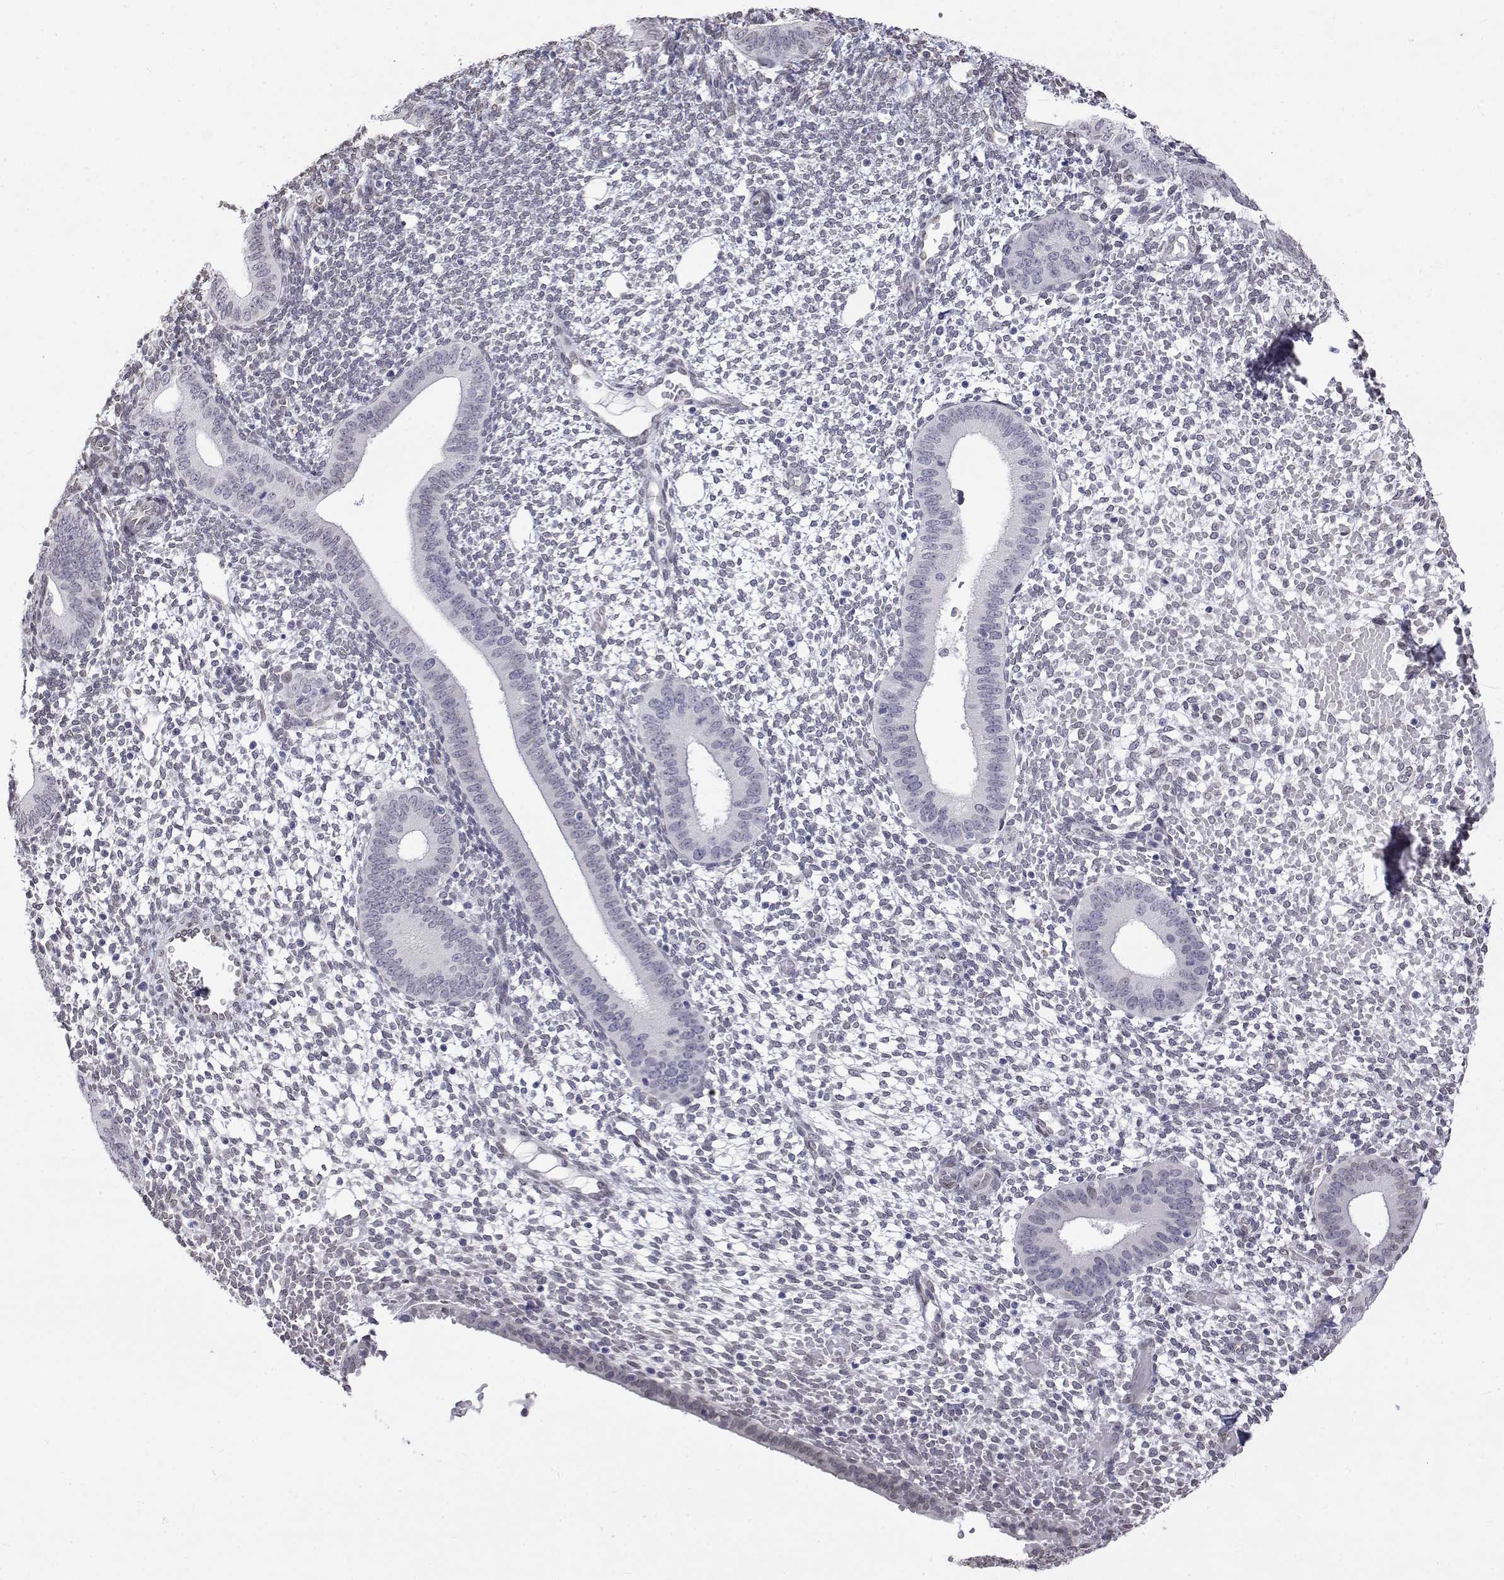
{"staining": {"intensity": "weak", "quantity": "<25%", "location": "nuclear"}, "tissue": "endometrium", "cell_type": "Cells in endometrial stroma", "image_type": "normal", "snomed": [{"axis": "morphology", "description": "Normal tissue, NOS"}, {"axis": "topography", "description": "Endometrium"}], "caption": "DAB immunohistochemical staining of unremarkable endometrium displays no significant staining in cells in endometrial stroma. (Immunohistochemistry, brightfield microscopy, high magnification).", "gene": "ZNF532", "patient": {"sex": "female", "age": 40}}